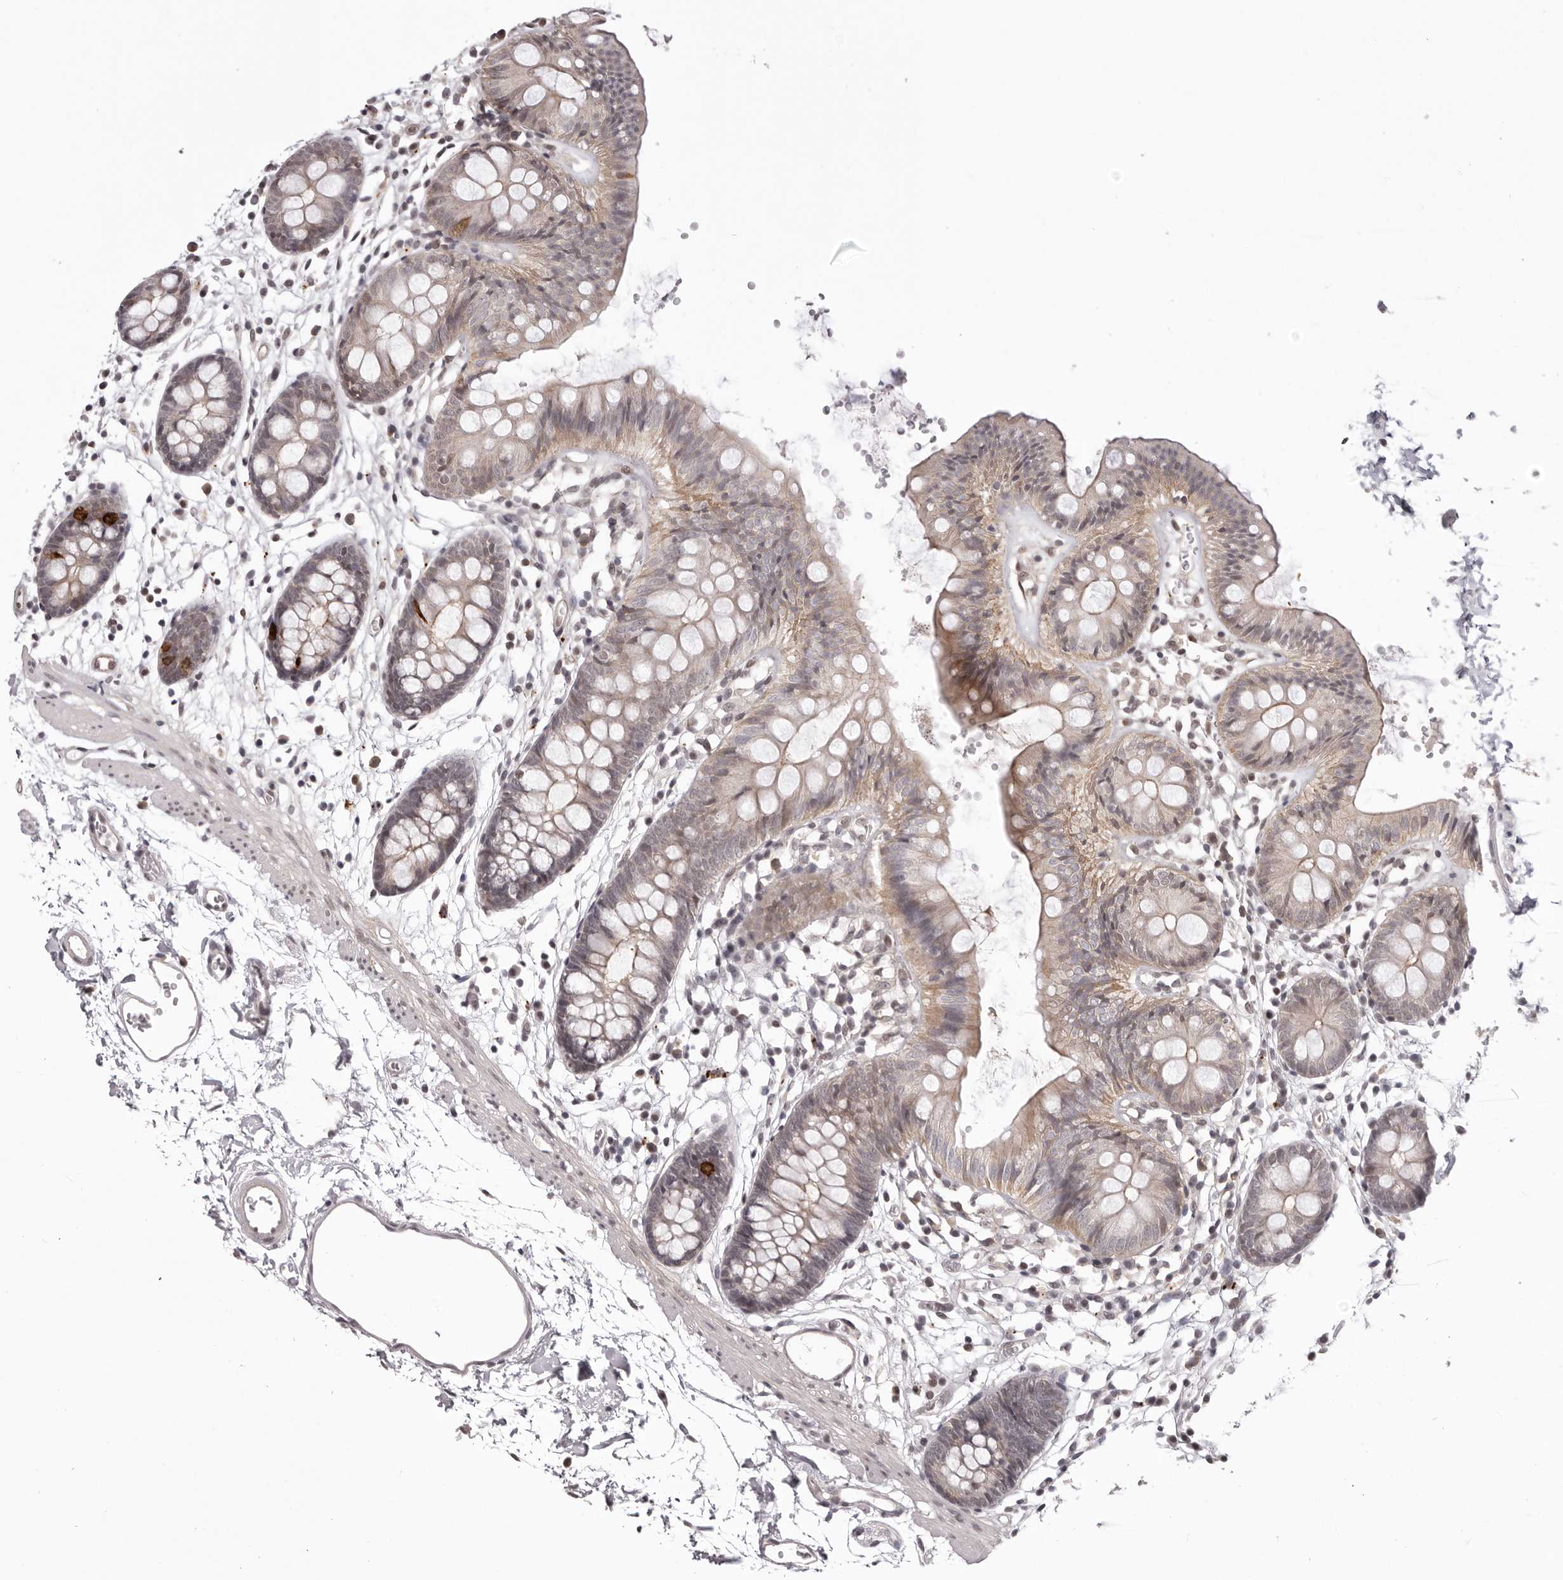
{"staining": {"intensity": "weak", "quantity": ">75%", "location": "cytoplasmic/membranous,nuclear"}, "tissue": "colon", "cell_type": "Endothelial cells", "image_type": "normal", "snomed": [{"axis": "morphology", "description": "Normal tissue, NOS"}, {"axis": "topography", "description": "Colon"}], "caption": "High-magnification brightfield microscopy of normal colon stained with DAB (brown) and counterstained with hematoxylin (blue). endothelial cells exhibit weak cytoplasmic/membranous,nuclear expression is present in about>75% of cells.", "gene": "RNF2", "patient": {"sex": "male", "age": 56}}